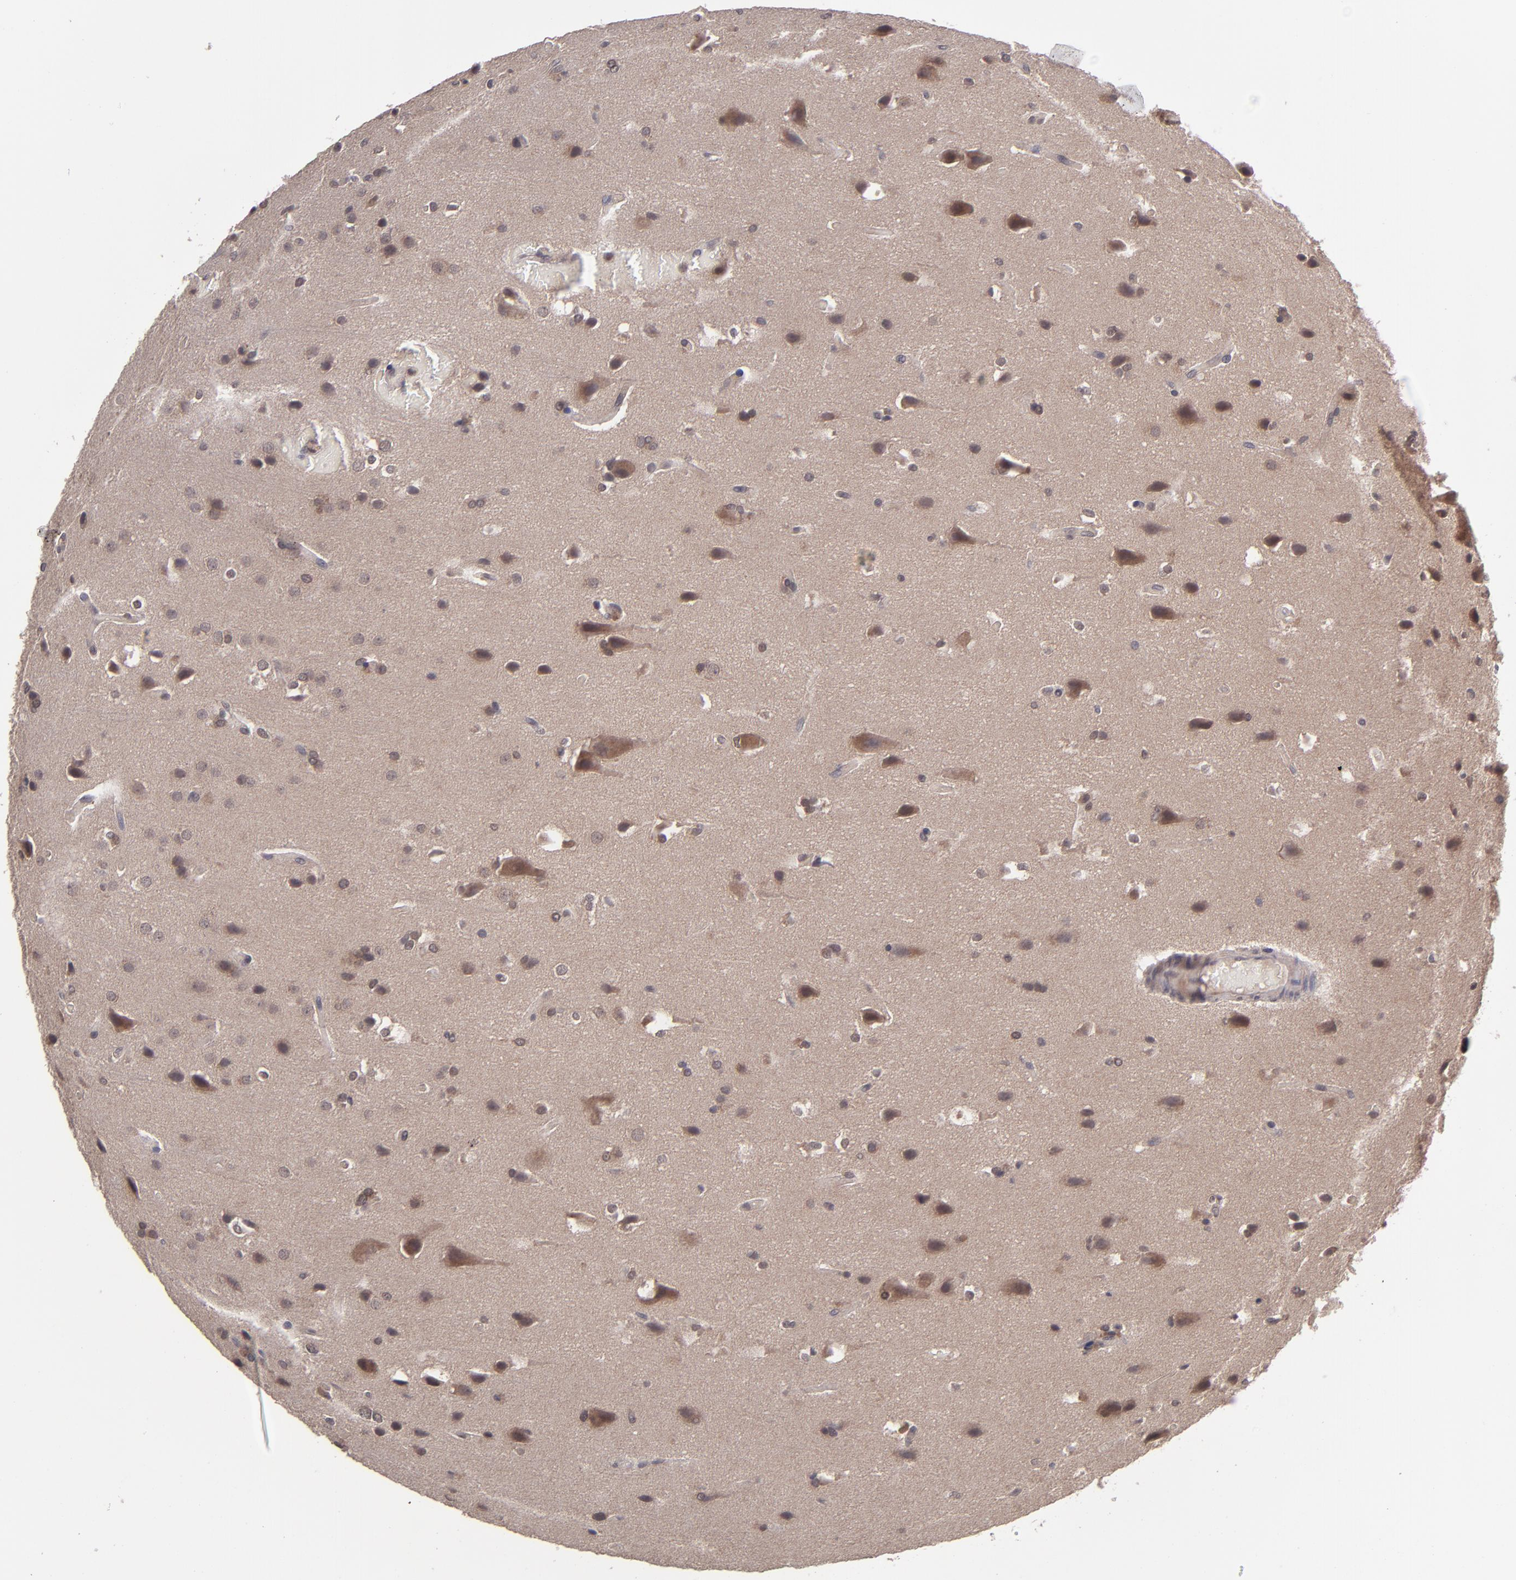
{"staining": {"intensity": "moderate", "quantity": ">75%", "location": "cytoplasmic/membranous,nuclear"}, "tissue": "glioma", "cell_type": "Tumor cells", "image_type": "cancer", "snomed": [{"axis": "morphology", "description": "Glioma, malignant, Low grade"}, {"axis": "topography", "description": "Cerebral cortex"}], "caption": "A brown stain shows moderate cytoplasmic/membranous and nuclear positivity of a protein in glioma tumor cells.", "gene": "TYMS", "patient": {"sex": "female", "age": 47}}